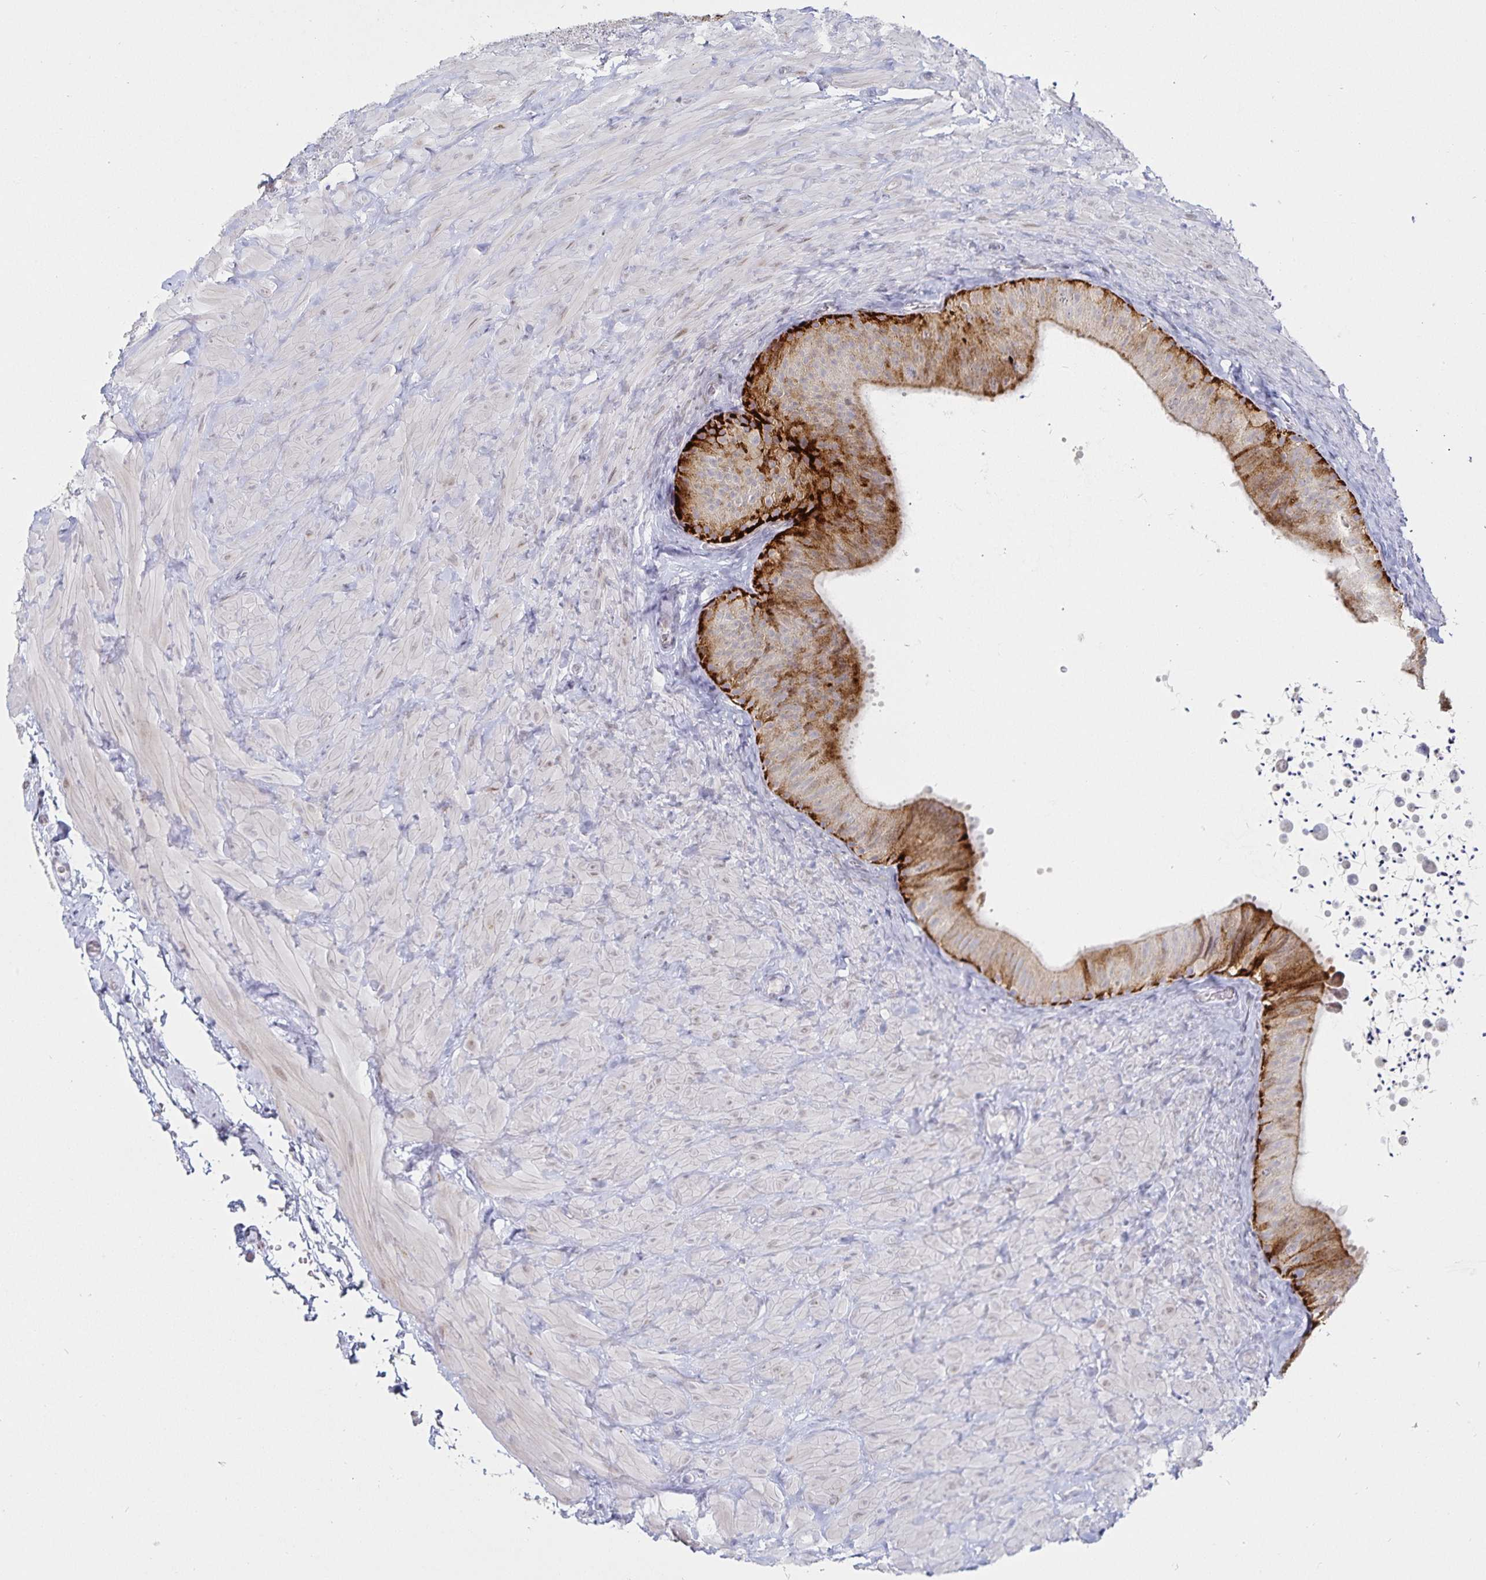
{"staining": {"intensity": "strong", "quantity": "25%-75%", "location": "cytoplasmic/membranous"}, "tissue": "epididymis", "cell_type": "Glandular cells", "image_type": "normal", "snomed": [{"axis": "morphology", "description": "Normal tissue, NOS"}, {"axis": "topography", "description": "Epididymis, spermatic cord, NOS"}, {"axis": "topography", "description": "Epididymis"}], "caption": "Immunohistochemical staining of unremarkable epididymis demonstrates strong cytoplasmic/membranous protein positivity in about 25%-75% of glandular cells.", "gene": "S100G", "patient": {"sex": "male", "age": 31}}